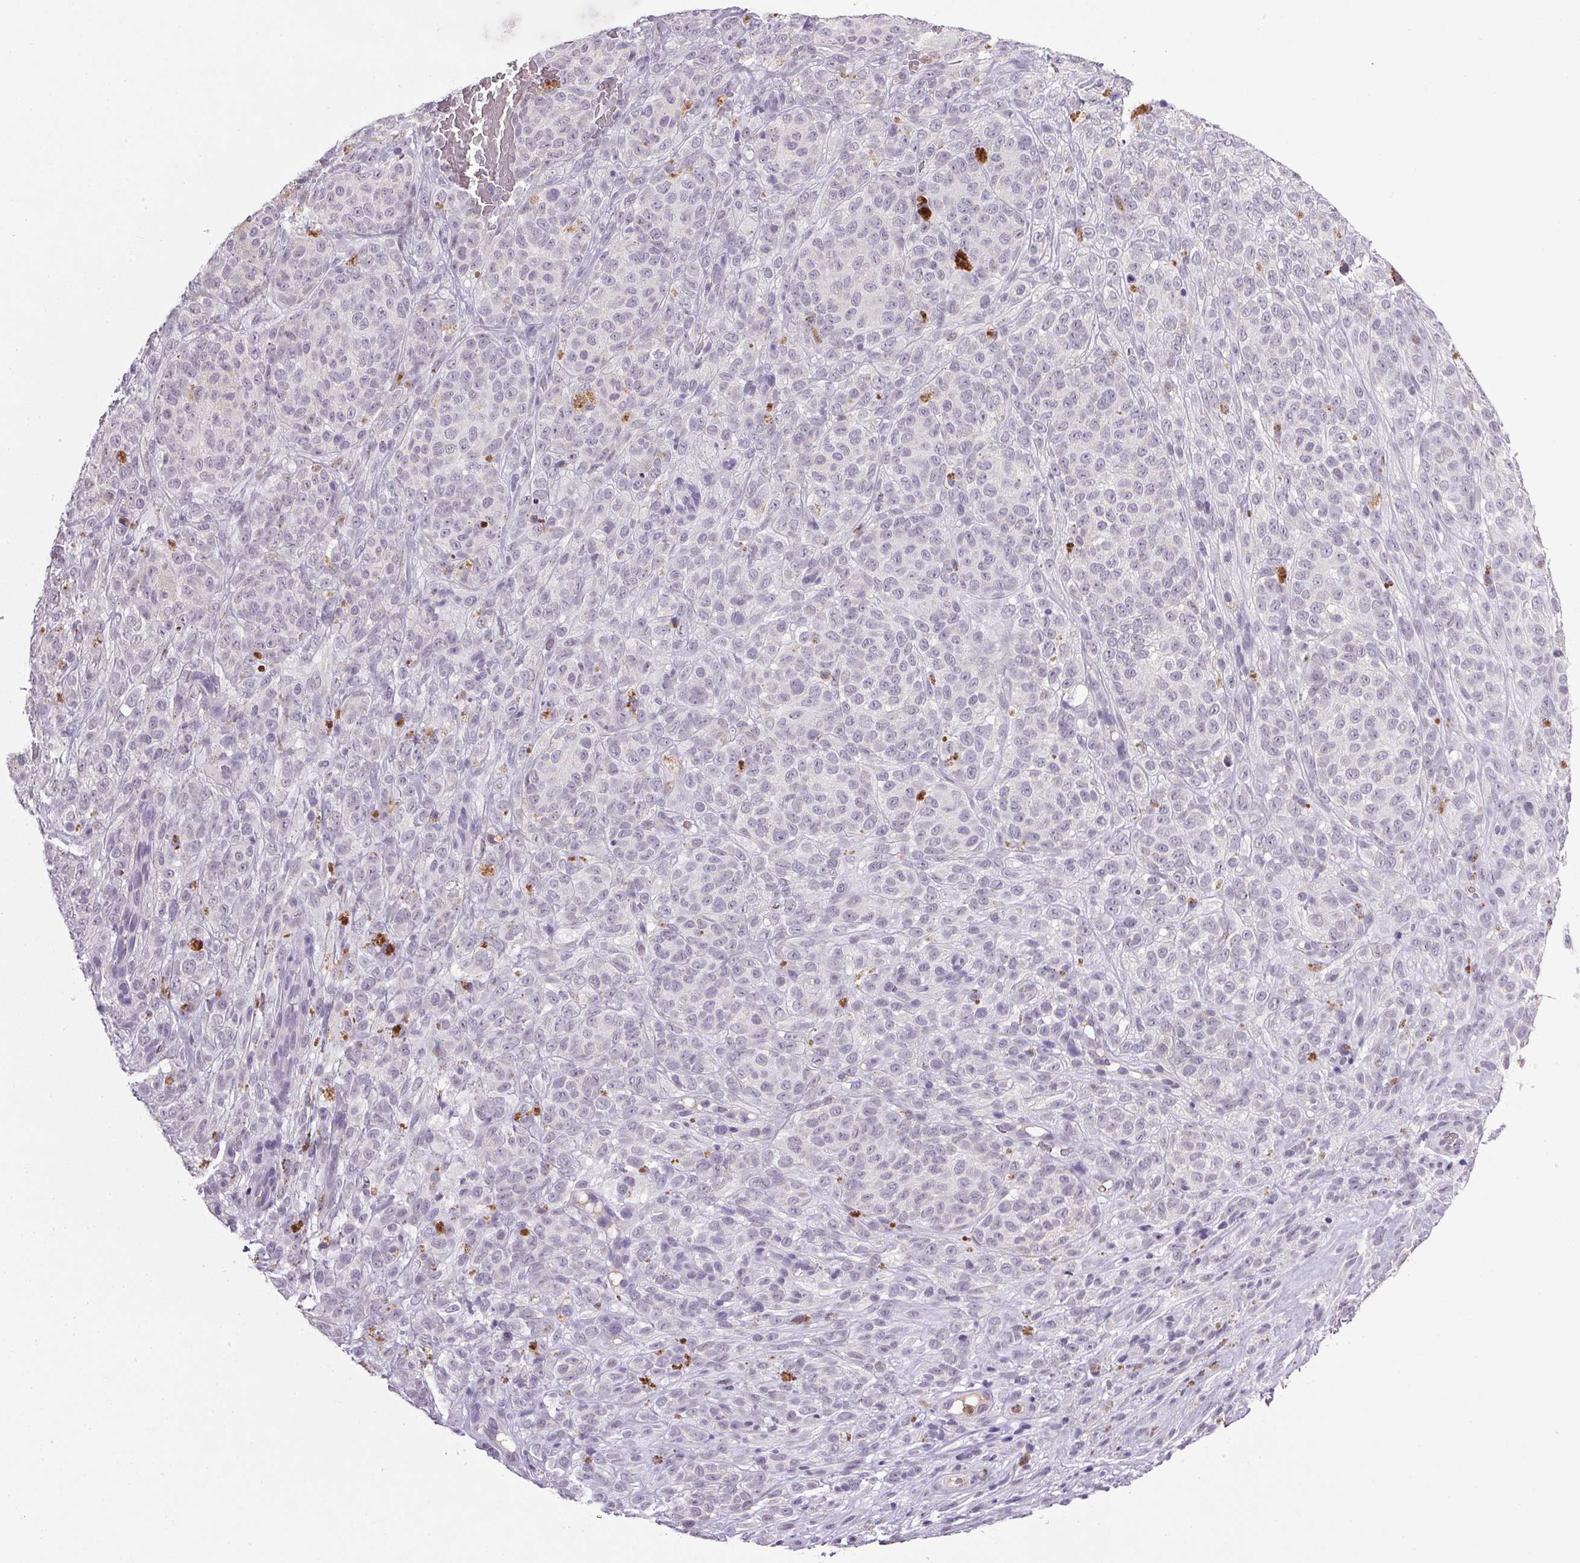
{"staining": {"intensity": "negative", "quantity": "none", "location": "none"}, "tissue": "melanoma", "cell_type": "Tumor cells", "image_type": "cancer", "snomed": [{"axis": "morphology", "description": "Malignant melanoma, NOS"}, {"axis": "topography", "description": "Skin"}], "caption": "A photomicrograph of malignant melanoma stained for a protein exhibits no brown staining in tumor cells.", "gene": "TRDN", "patient": {"sex": "female", "age": 86}}